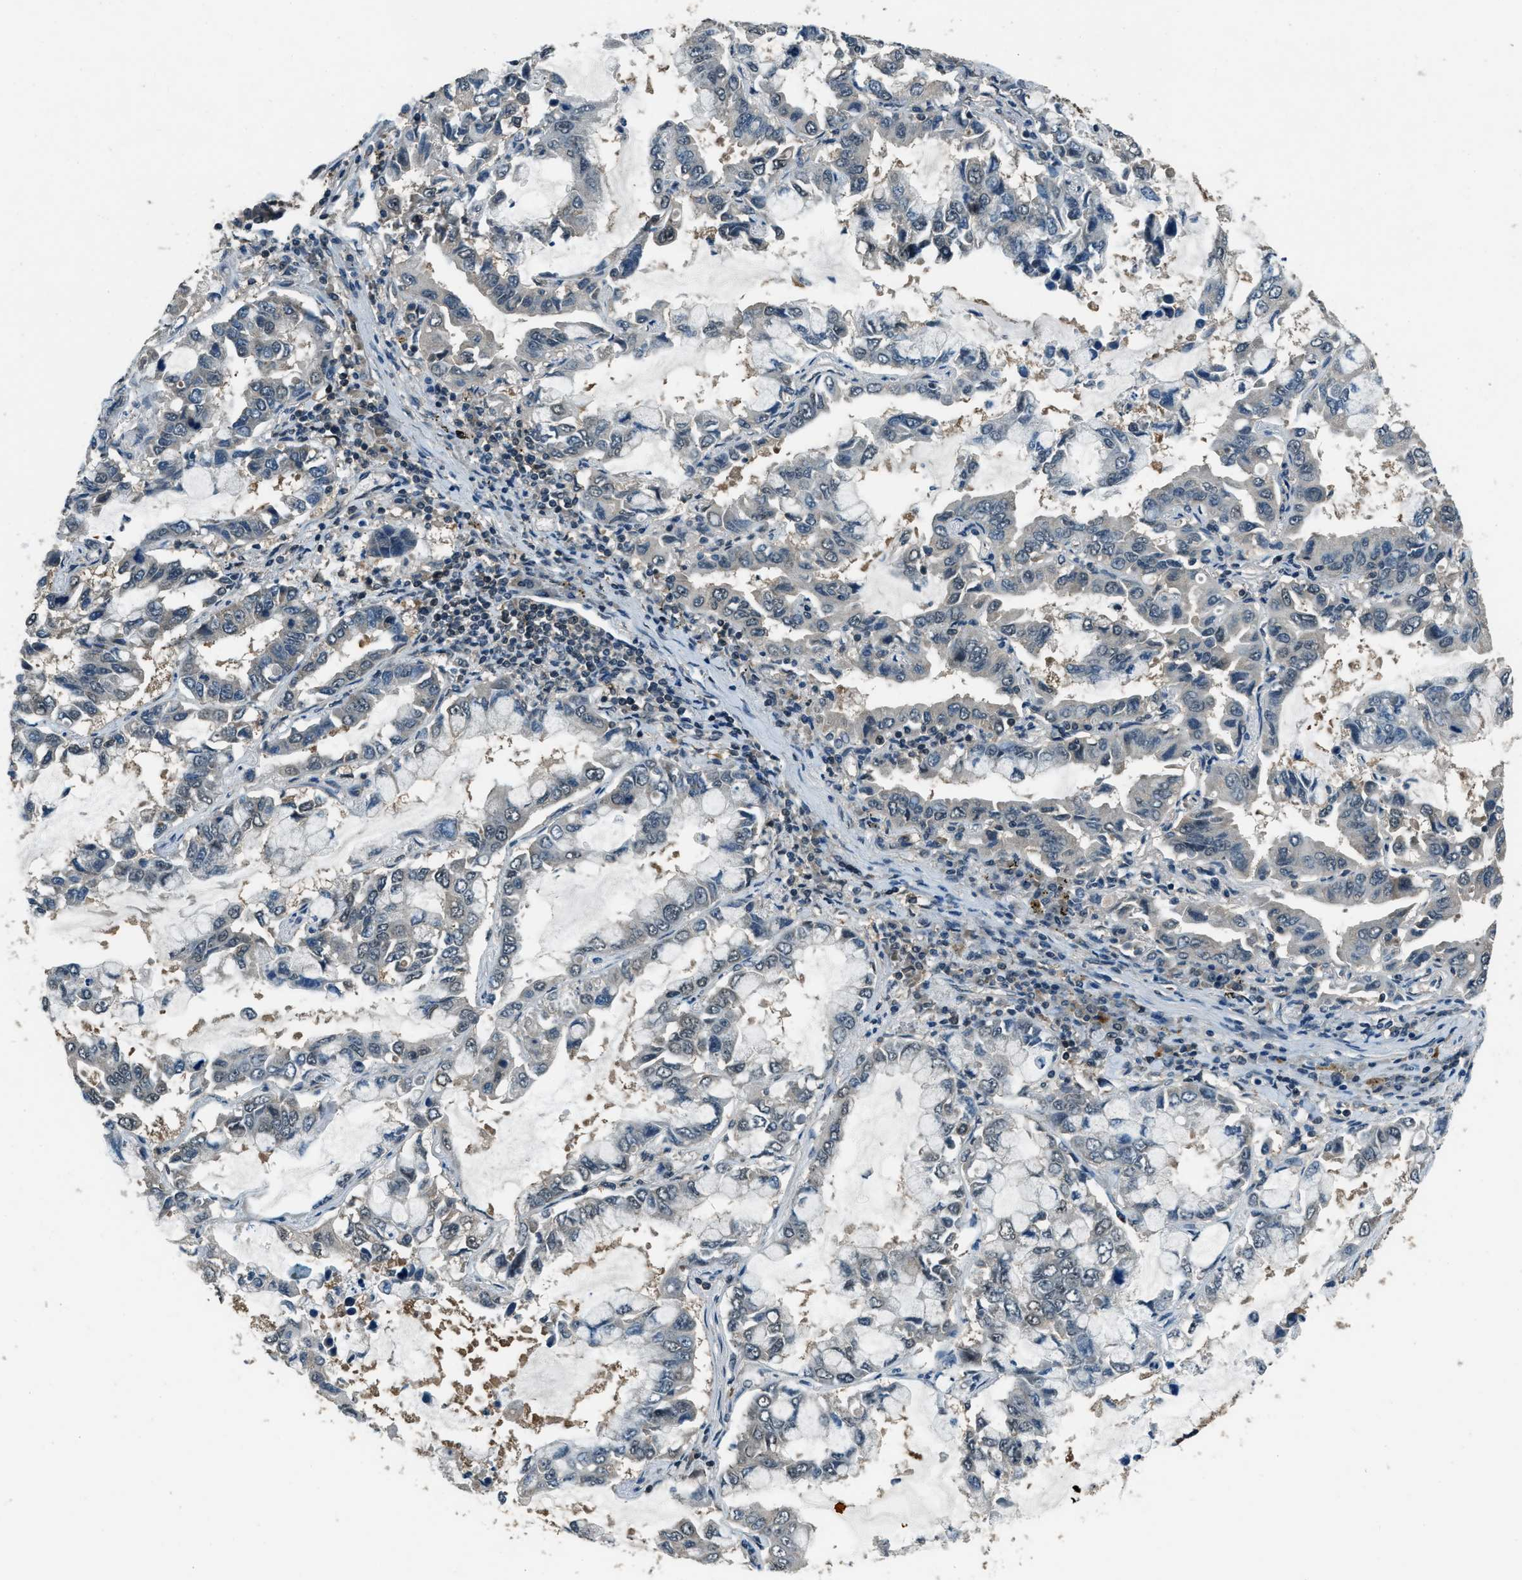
{"staining": {"intensity": "negative", "quantity": "none", "location": "none"}, "tissue": "lung cancer", "cell_type": "Tumor cells", "image_type": "cancer", "snomed": [{"axis": "morphology", "description": "Adenocarcinoma, NOS"}, {"axis": "topography", "description": "Lung"}], "caption": "Tumor cells are negative for brown protein staining in lung adenocarcinoma.", "gene": "NUDCD3", "patient": {"sex": "male", "age": 64}}